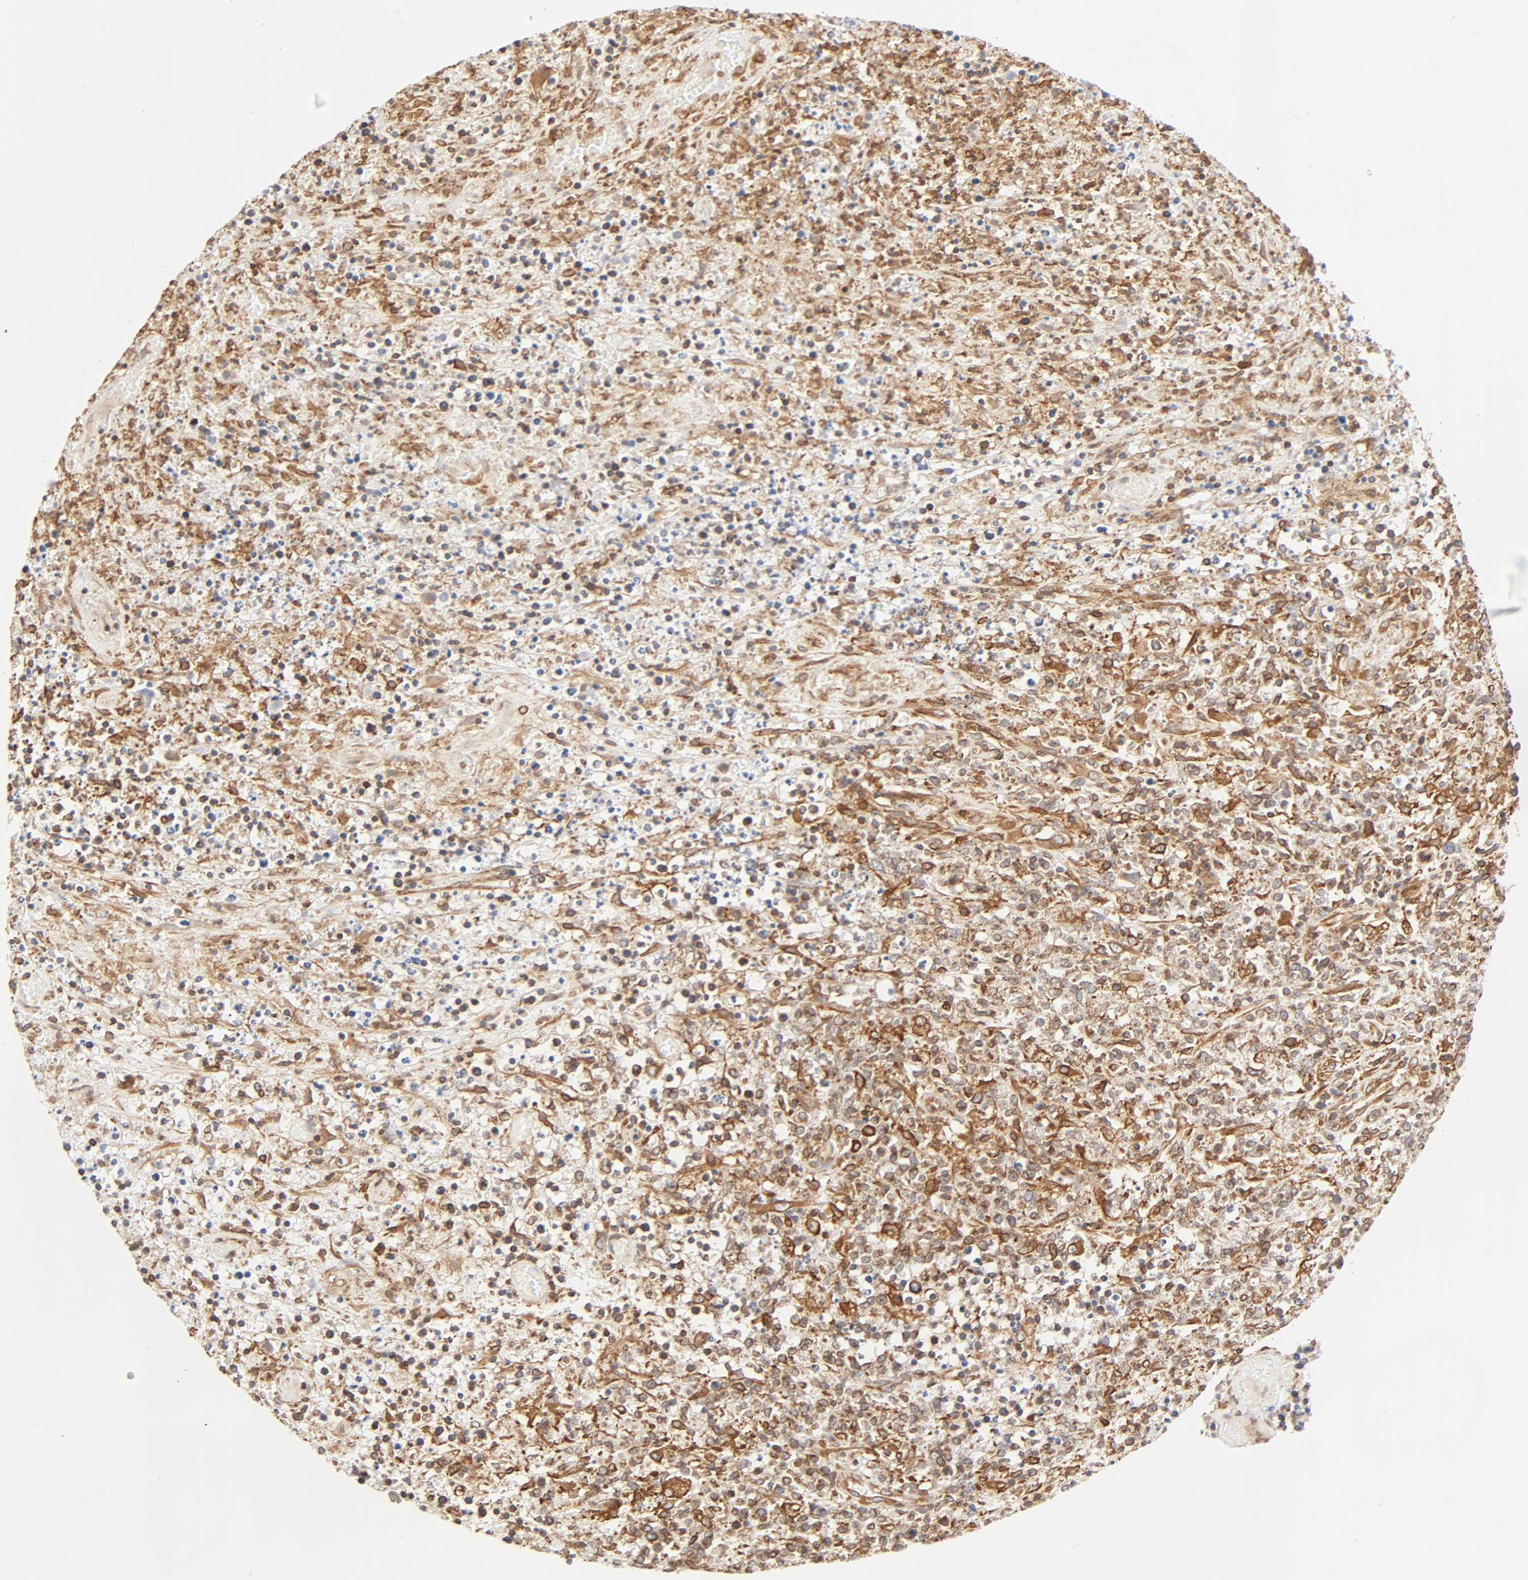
{"staining": {"intensity": "moderate", "quantity": ">75%", "location": "cytoplasmic/membranous"}, "tissue": "lymphoma", "cell_type": "Tumor cells", "image_type": "cancer", "snomed": [{"axis": "morphology", "description": "Malignant lymphoma, non-Hodgkin's type, High grade"}, {"axis": "topography", "description": "Lymph node"}], "caption": "A histopathology image showing moderate cytoplasmic/membranous expression in about >75% of tumor cells in high-grade malignant lymphoma, non-Hodgkin's type, as visualized by brown immunohistochemical staining.", "gene": "BCAP31", "patient": {"sex": "female", "age": 84}}